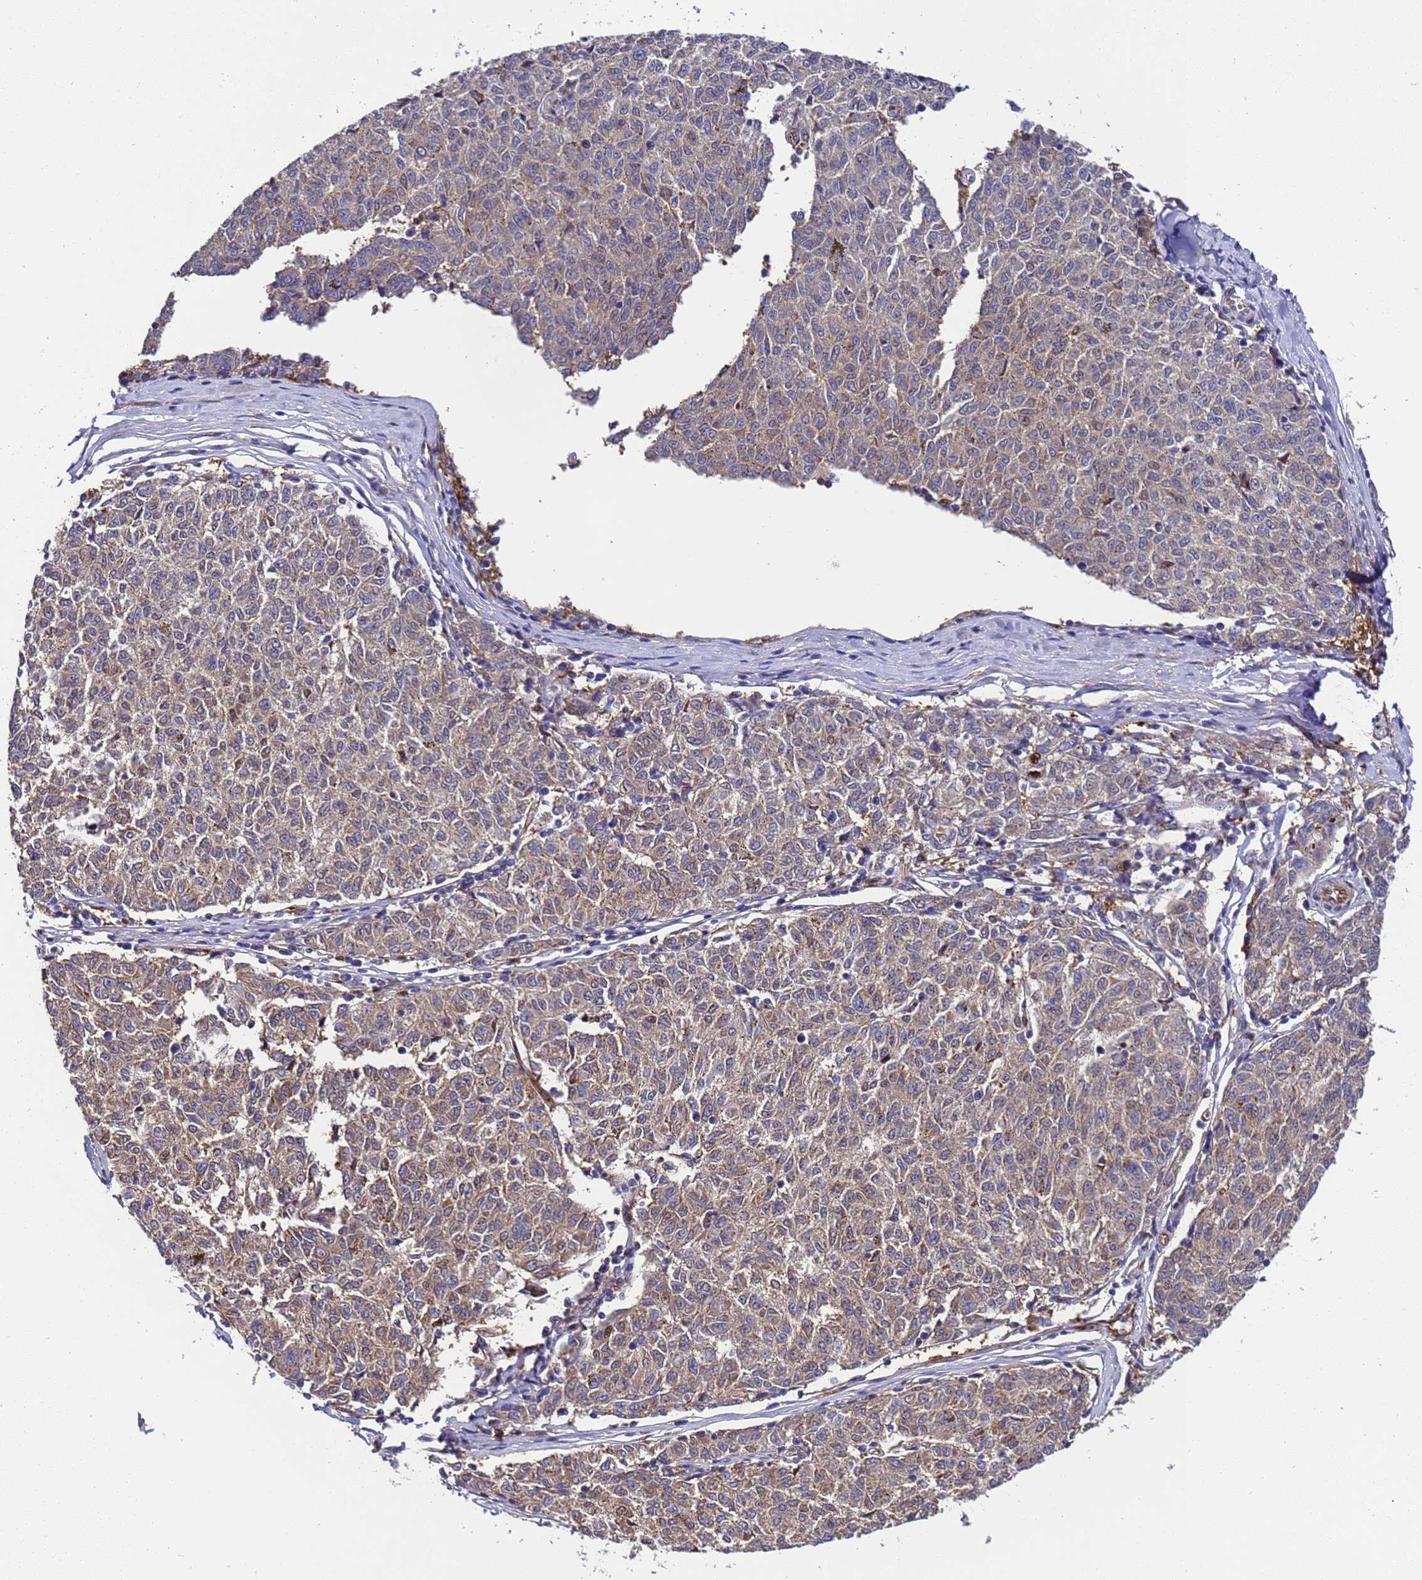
{"staining": {"intensity": "moderate", "quantity": "25%-75%", "location": "cytoplasmic/membranous"}, "tissue": "melanoma", "cell_type": "Tumor cells", "image_type": "cancer", "snomed": [{"axis": "morphology", "description": "Malignant melanoma, NOS"}, {"axis": "topography", "description": "Skin"}], "caption": "Immunohistochemistry (IHC) histopathology image of malignant melanoma stained for a protein (brown), which exhibits medium levels of moderate cytoplasmic/membranous staining in about 25%-75% of tumor cells.", "gene": "MOCS1", "patient": {"sex": "female", "age": 72}}